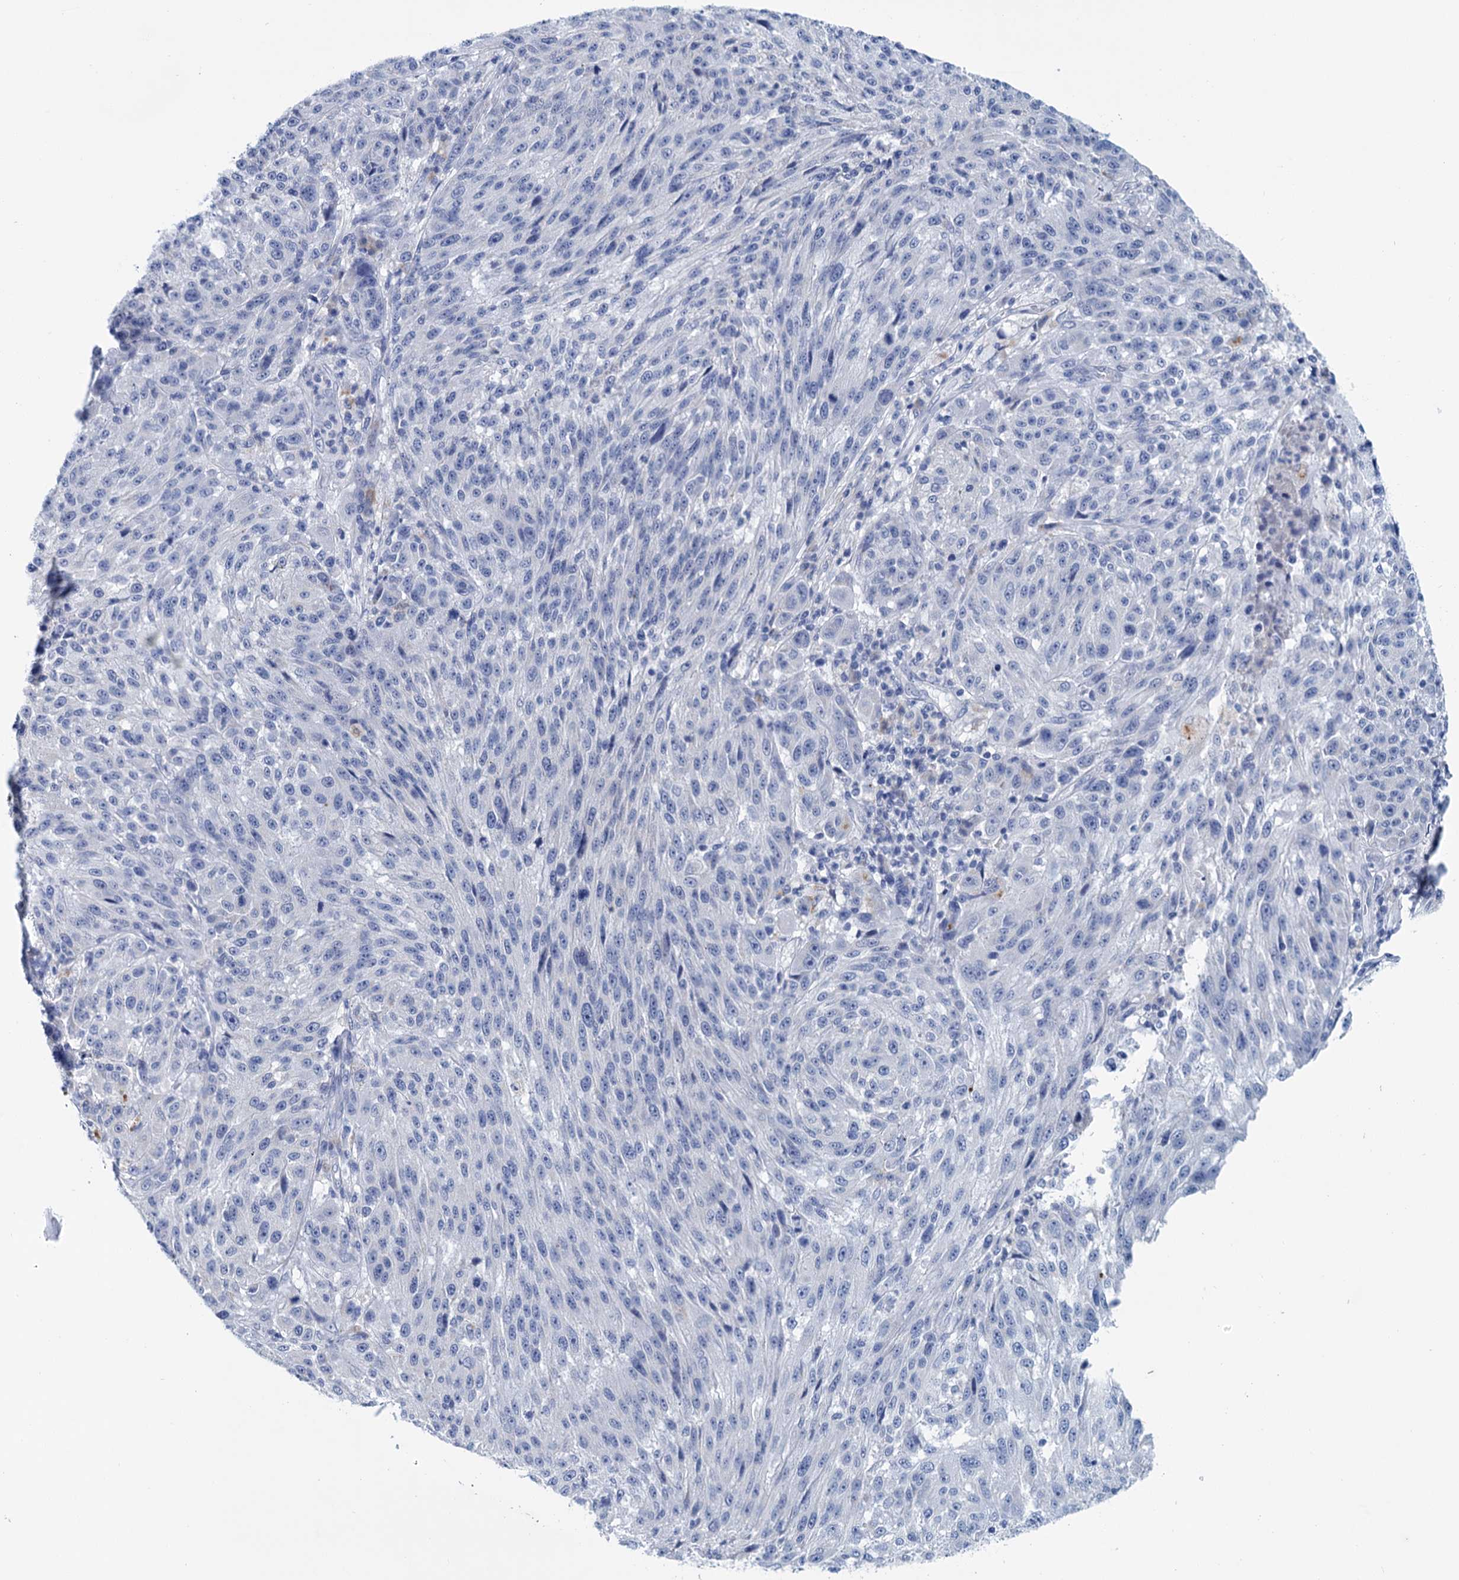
{"staining": {"intensity": "negative", "quantity": "none", "location": "none"}, "tissue": "melanoma", "cell_type": "Tumor cells", "image_type": "cancer", "snomed": [{"axis": "morphology", "description": "Malignant melanoma, NOS"}, {"axis": "topography", "description": "Skin"}], "caption": "Melanoma was stained to show a protein in brown. There is no significant staining in tumor cells.", "gene": "MYOZ3", "patient": {"sex": "male", "age": 53}}